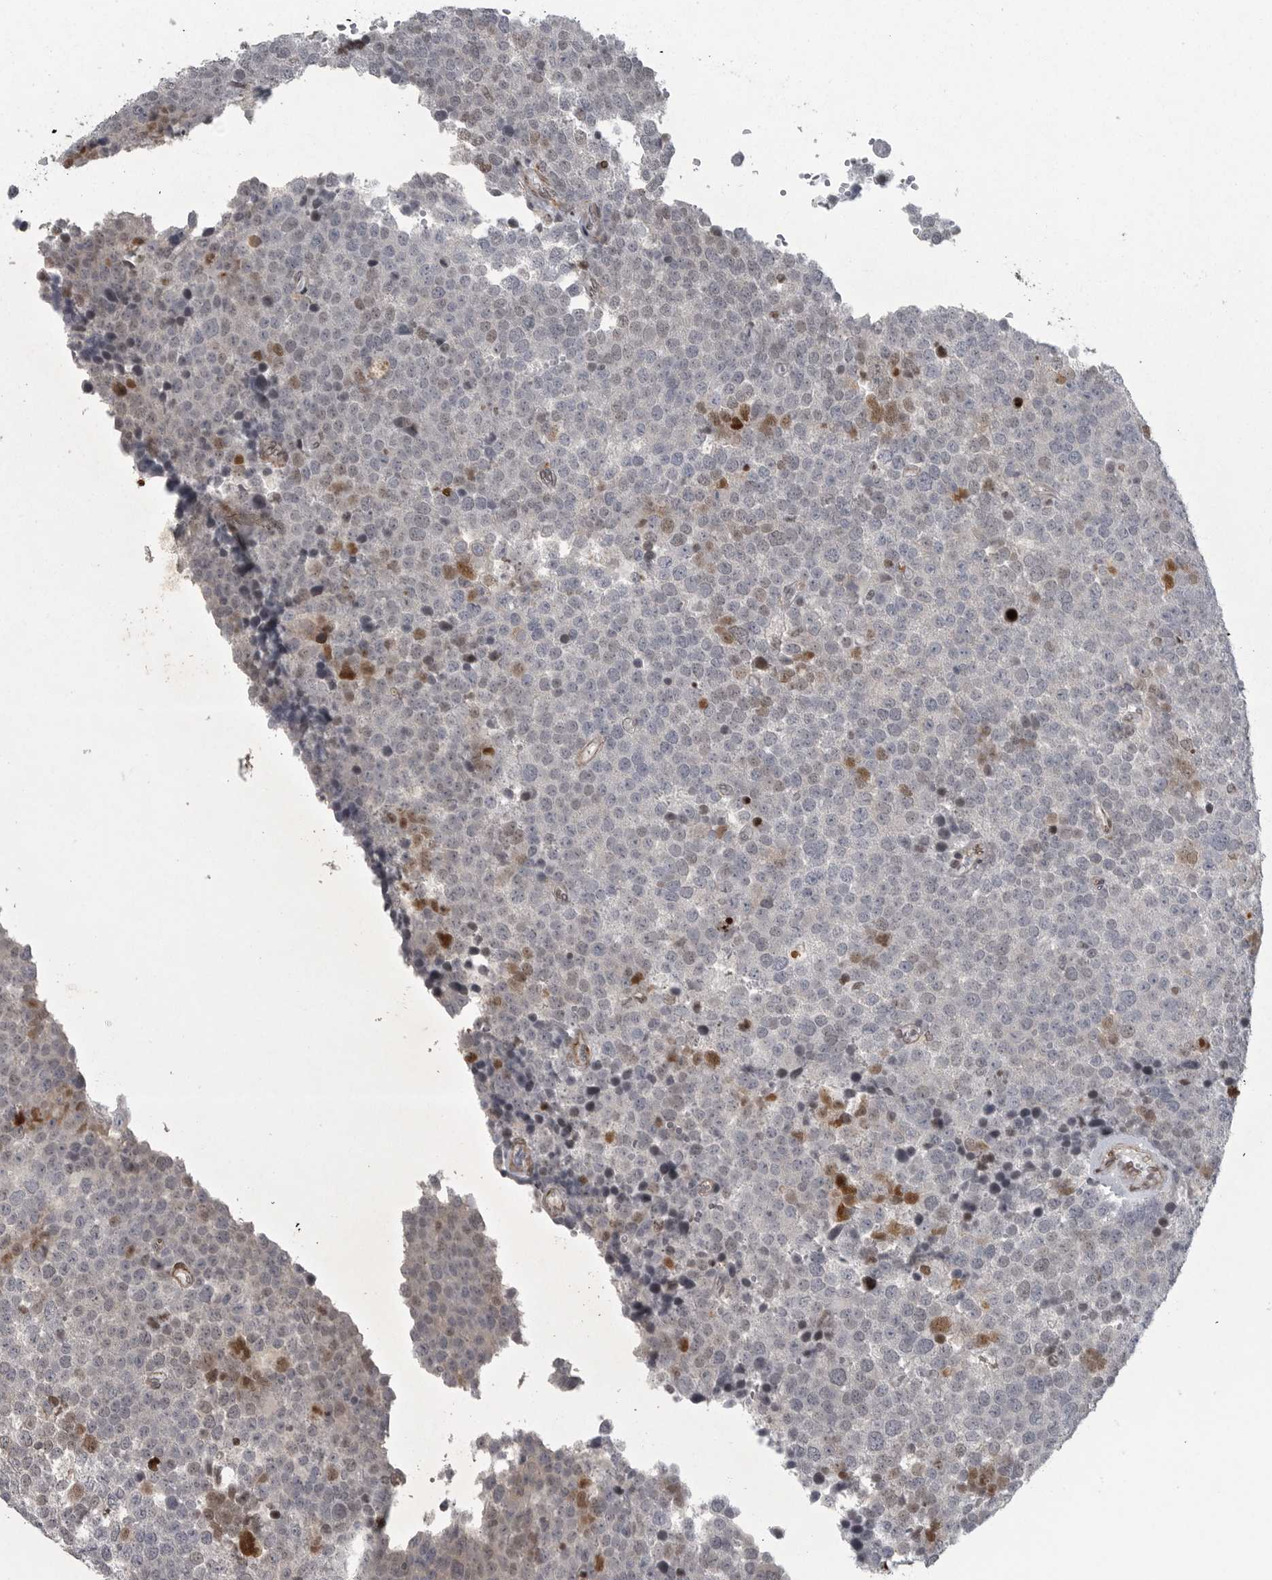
{"staining": {"intensity": "moderate", "quantity": "<25%", "location": "nuclear"}, "tissue": "testis cancer", "cell_type": "Tumor cells", "image_type": "cancer", "snomed": [{"axis": "morphology", "description": "Seminoma, NOS"}, {"axis": "topography", "description": "Testis"}], "caption": "Immunohistochemistry (IHC) staining of testis seminoma, which exhibits low levels of moderate nuclear positivity in about <25% of tumor cells indicating moderate nuclear protein positivity. The staining was performed using DAB (brown) for protein detection and nuclei were counterstained in hematoxylin (blue).", "gene": "HMGN3", "patient": {"sex": "male", "age": 71}}